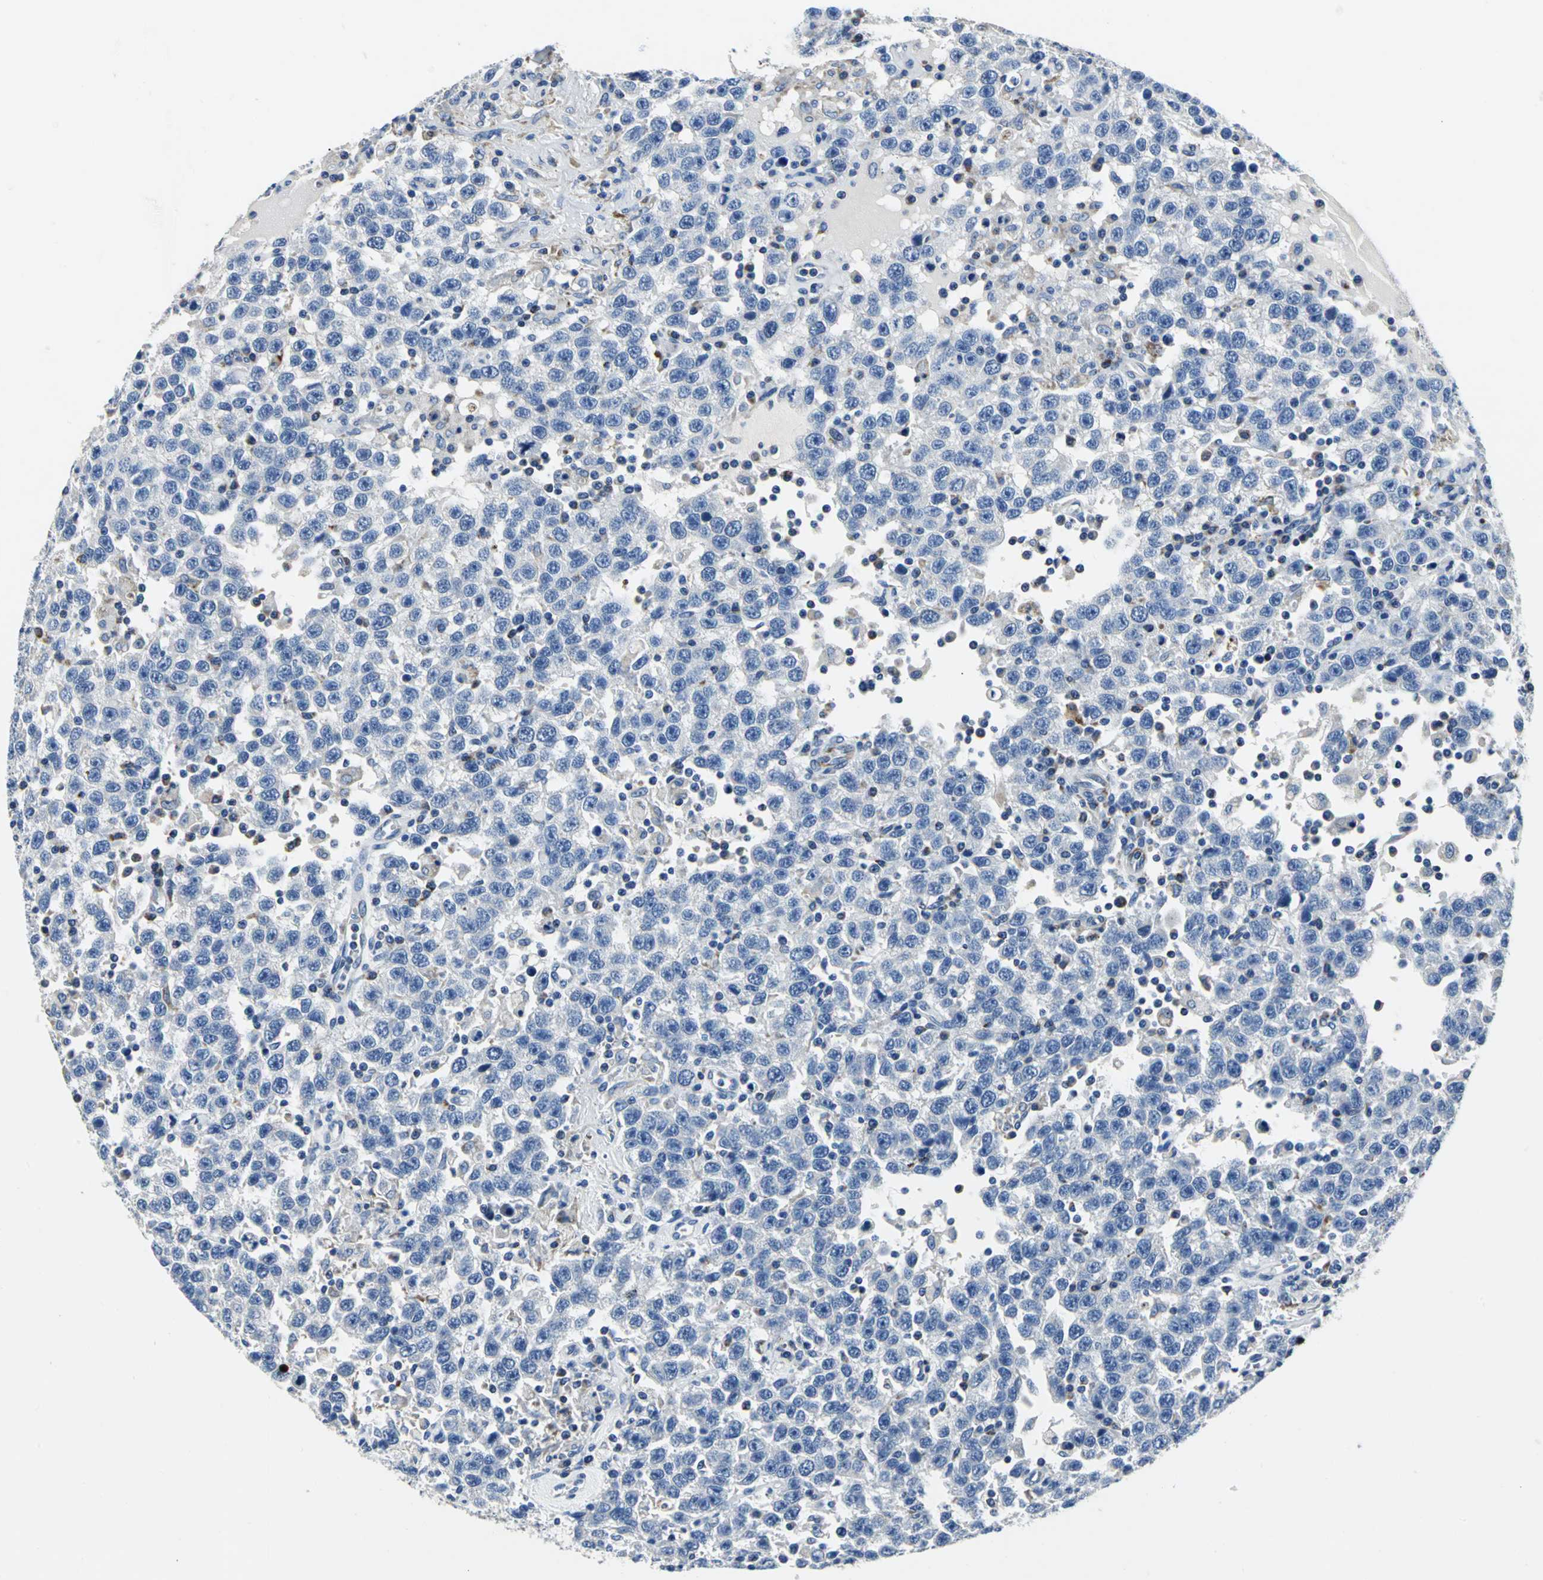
{"staining": {"intensity": "negative", "quantity": "none", "location": "none"}, "tissue": "testis cancer", "cell_type": "Tumor cells", "image_type": "cancer", "snomed": [{"axis": "morphology", "description": "Seminoma, NOS"}, {"axis": "topography", "description": "Testis"}], "caption": "A micrograph of seminoma (testis) stained for a protein exhibits no brown staining in tumor cells. The staining is performed using DAB brown chromogen with nuclei counter-stained in using hematoxylin.", "gene": "IFI6", "patient": {"sex": "male", "age": 41}}